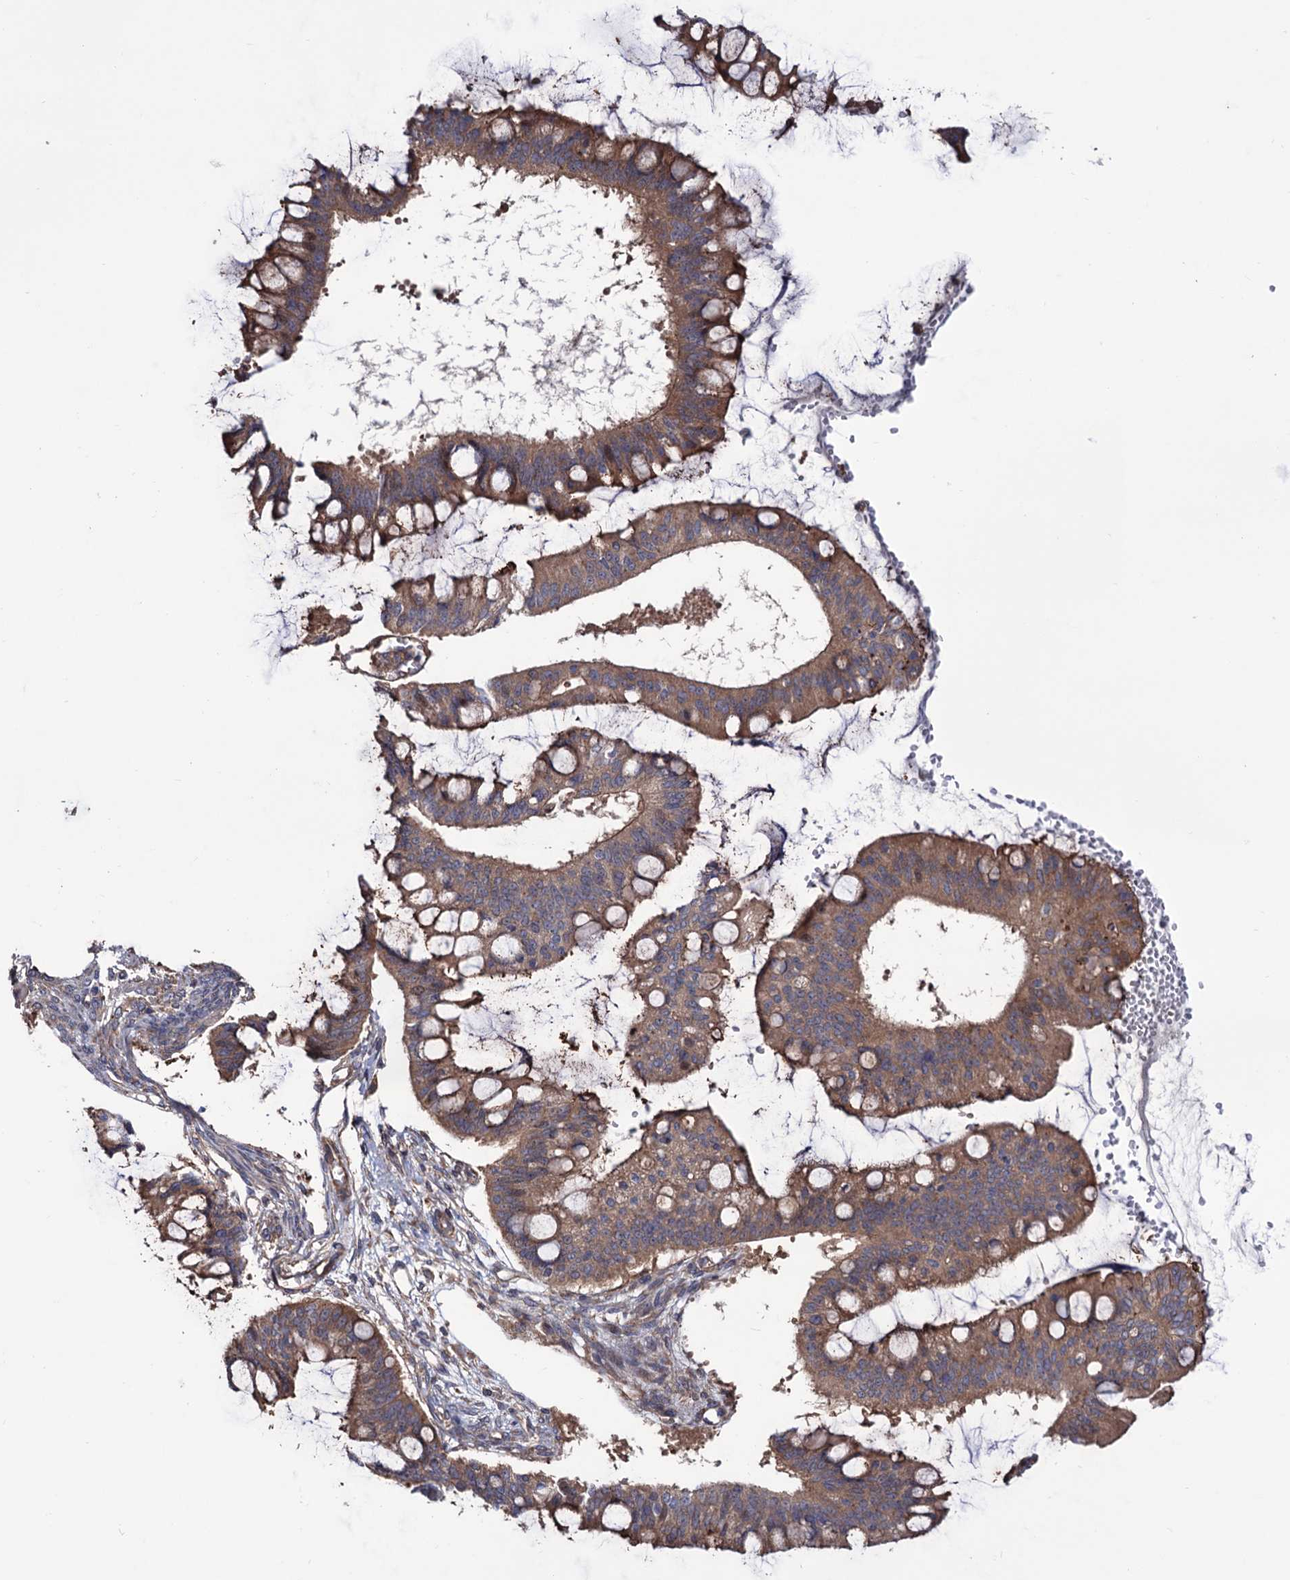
{"staining": {"intensity": "moderate", "quantity": ">75%", "location": "cytoplasmic/membranous"}, "tissue": "ovarian cancer", "cell_type": "Tumor cells", "image_type": "cancer", "snomed": [{"axis": "morphology", "description": "Cystadenocarcinoma, mucinous, NOS"}, {"axis": "topography", "description": "Ovary"}], "caption": "Human ovarian mucinous cystadenocarcinoma stained with a protein marker demonstrates moderate staining in tumor cells.", "gene": "FERMT2", "patient": {"sex": "female", "age": 73}}